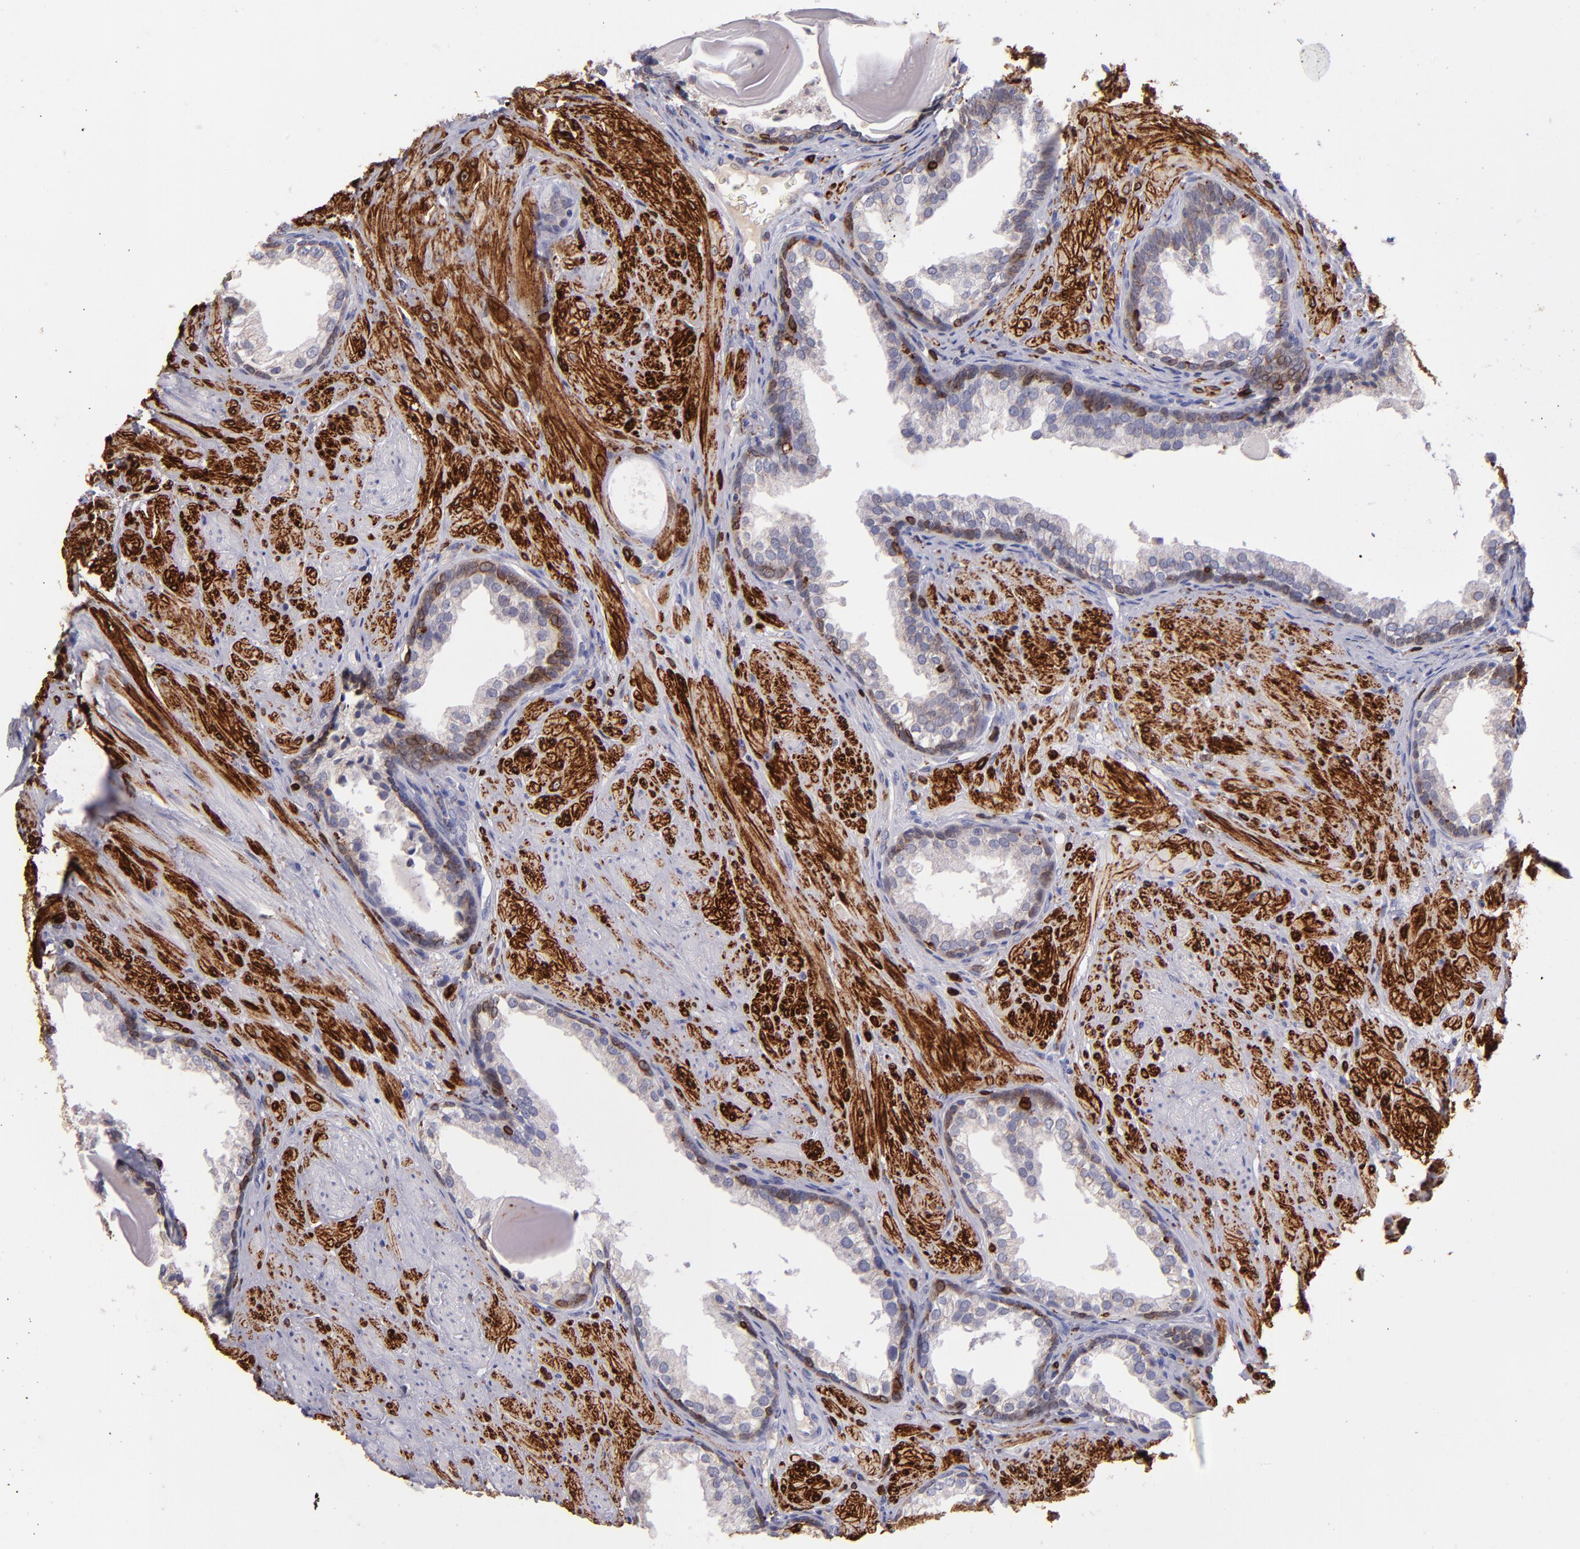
{"staining": {"intensity": "moderate", "quantity": "<25%", "location": "cytoplasmic/membranous"}, "tissue": "prostate cancer", "cell_type": "Tumor cells", "image_type": "cancer", "snomed": [{"axis": "morphology", "description": "Adenocarcinoma, Medium grade"}, {"axis": "topography", "description": "Prostate"}], "caption": "About <25% of tumor cells in human prostate cancer (medium-grade adenocarcinoma) display moderate cytoplasmic/membranous protein staining as visualized by brown immunohistochemical staining.", "gene": "PTGS1", "patient": {"sex": "male", "age": 70}}